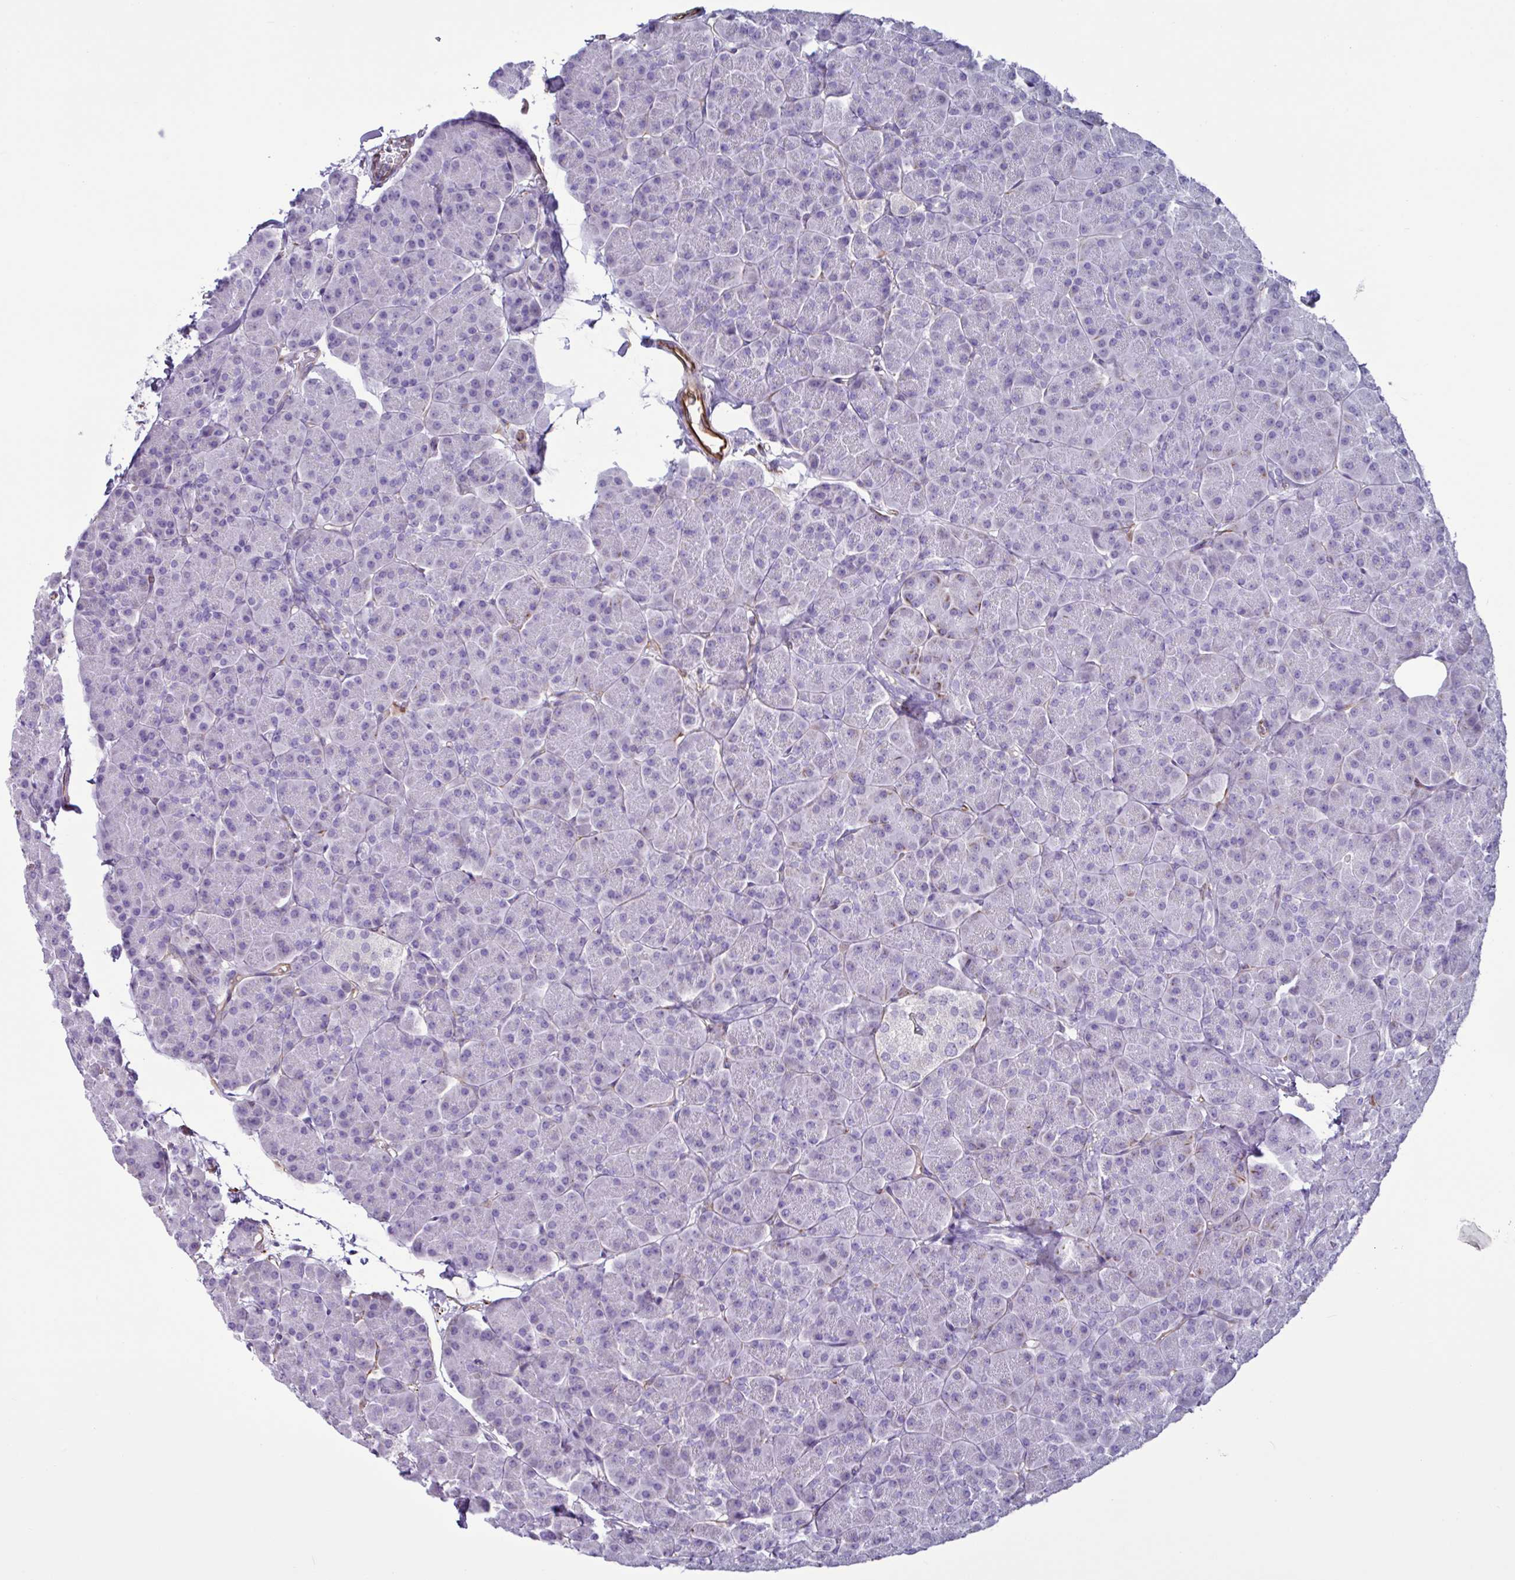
{"staining": {"intensity": "negative", "quantity": "none", "location": "none"}, "tissue": "pancreas", "cell_type": "Exocrine glandular cells", "image_type": "normal", "snomed": [{"axis": "morphology", "description": "Normal tissue, NOS"}, {"axis": "topography", "description": "Pancreas"}, {"axis": "topography", "description": "Peripheral nerve tissue"}], "caption": "This is a photomicrograph of IHC staining of normal pancreas, which shows no staining in exocrine glandular cells.", "gene": "TMEM86B", "patient": {"sex": "male", "age": 54}}